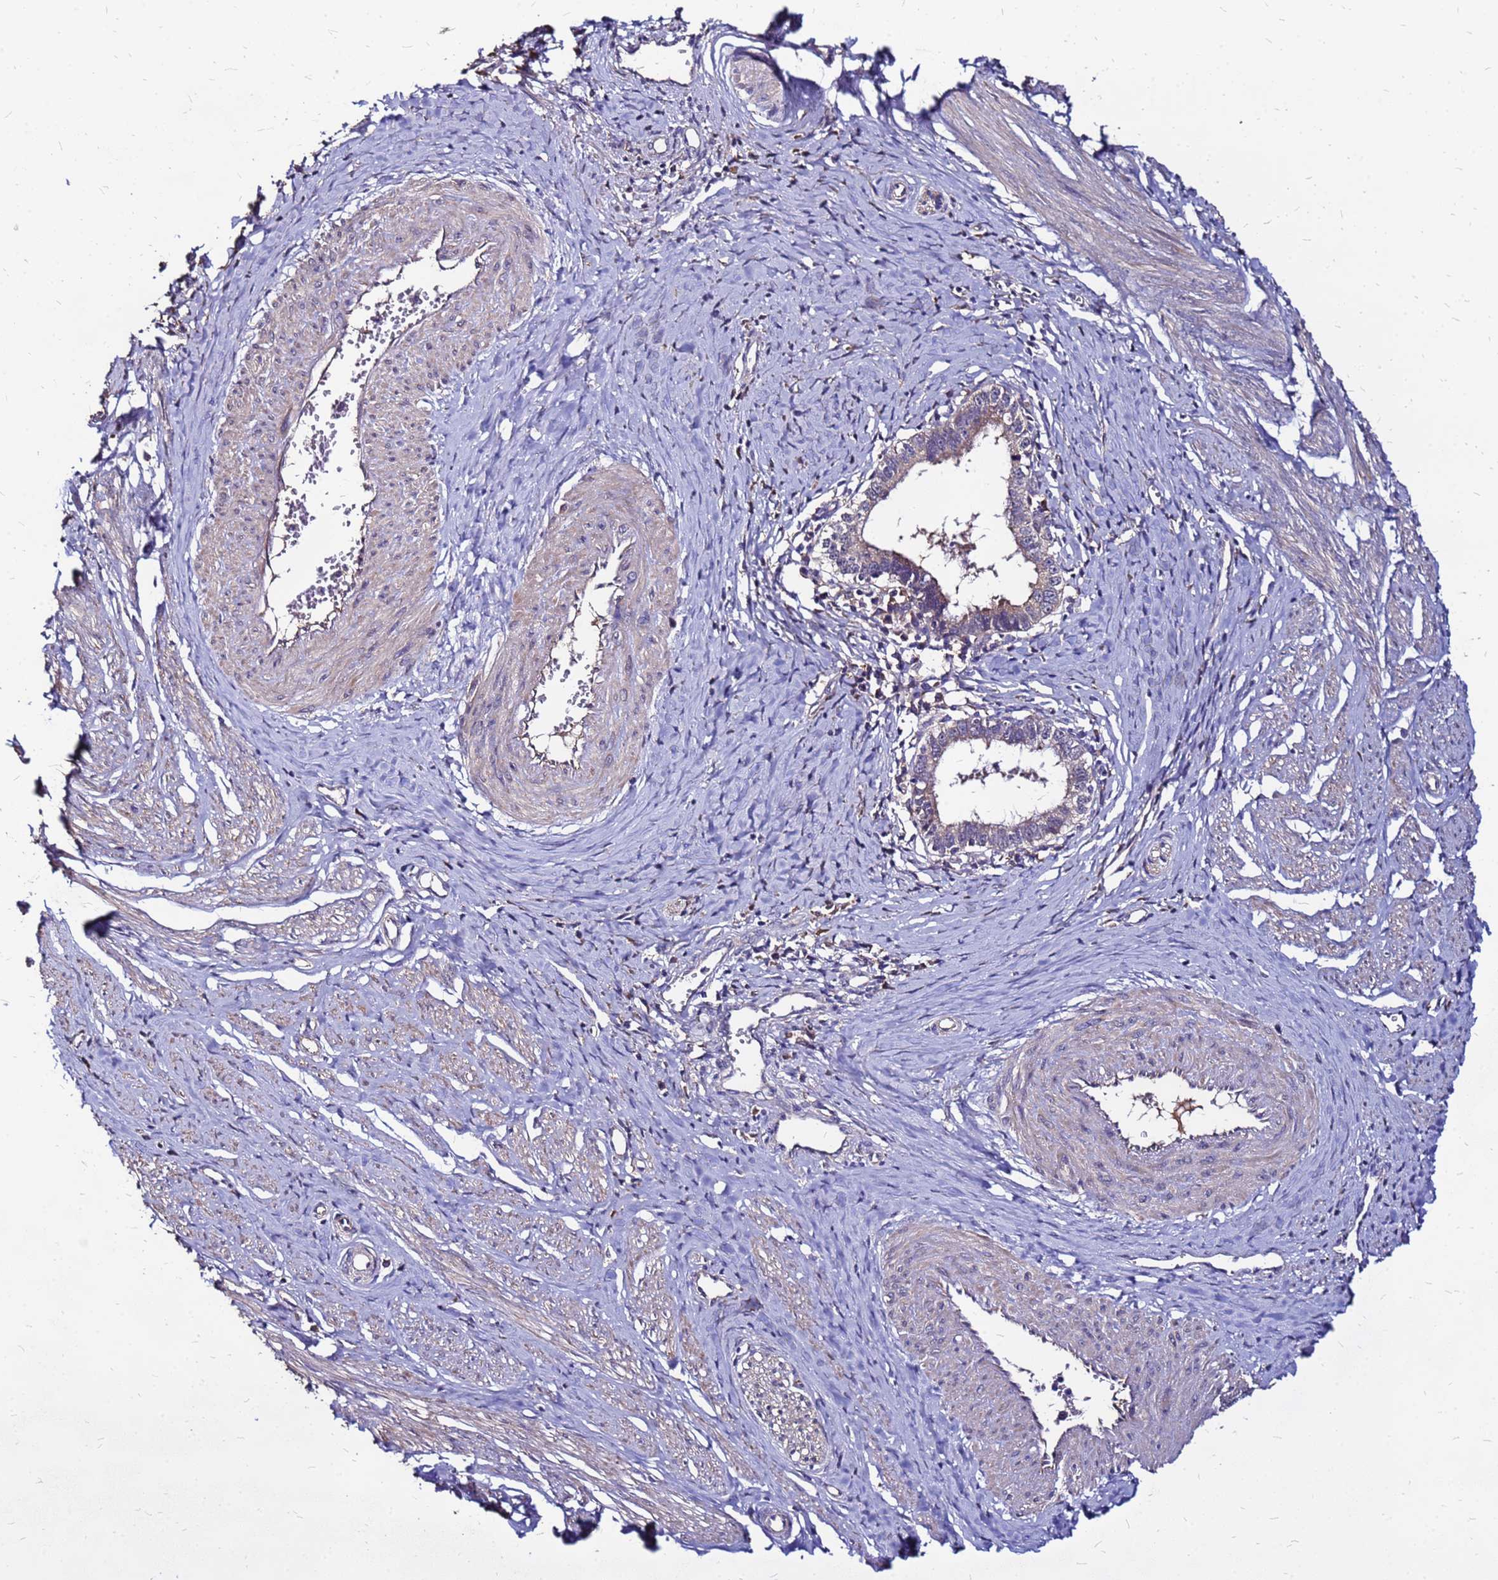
{"staining": {"intensity": "weak", "quantity": "<25%", "location": "cytoplasmic/membranous"}, "tissue": "cervical cancer", "cell_type": "Tumor cells", "image_type": "cancer", "snomed": [{"axis": "morphology", "description": "Adenocarcinoma, NOS"}, {"axis": "topography", "description": "Cervix"}], "caption": "Histopathology image shows no significant protein positivity in tumor cells of cervical adenocarcinoma.", "gene": "ARHGEF5", "patient": {"sex": "female", "age": 36}}